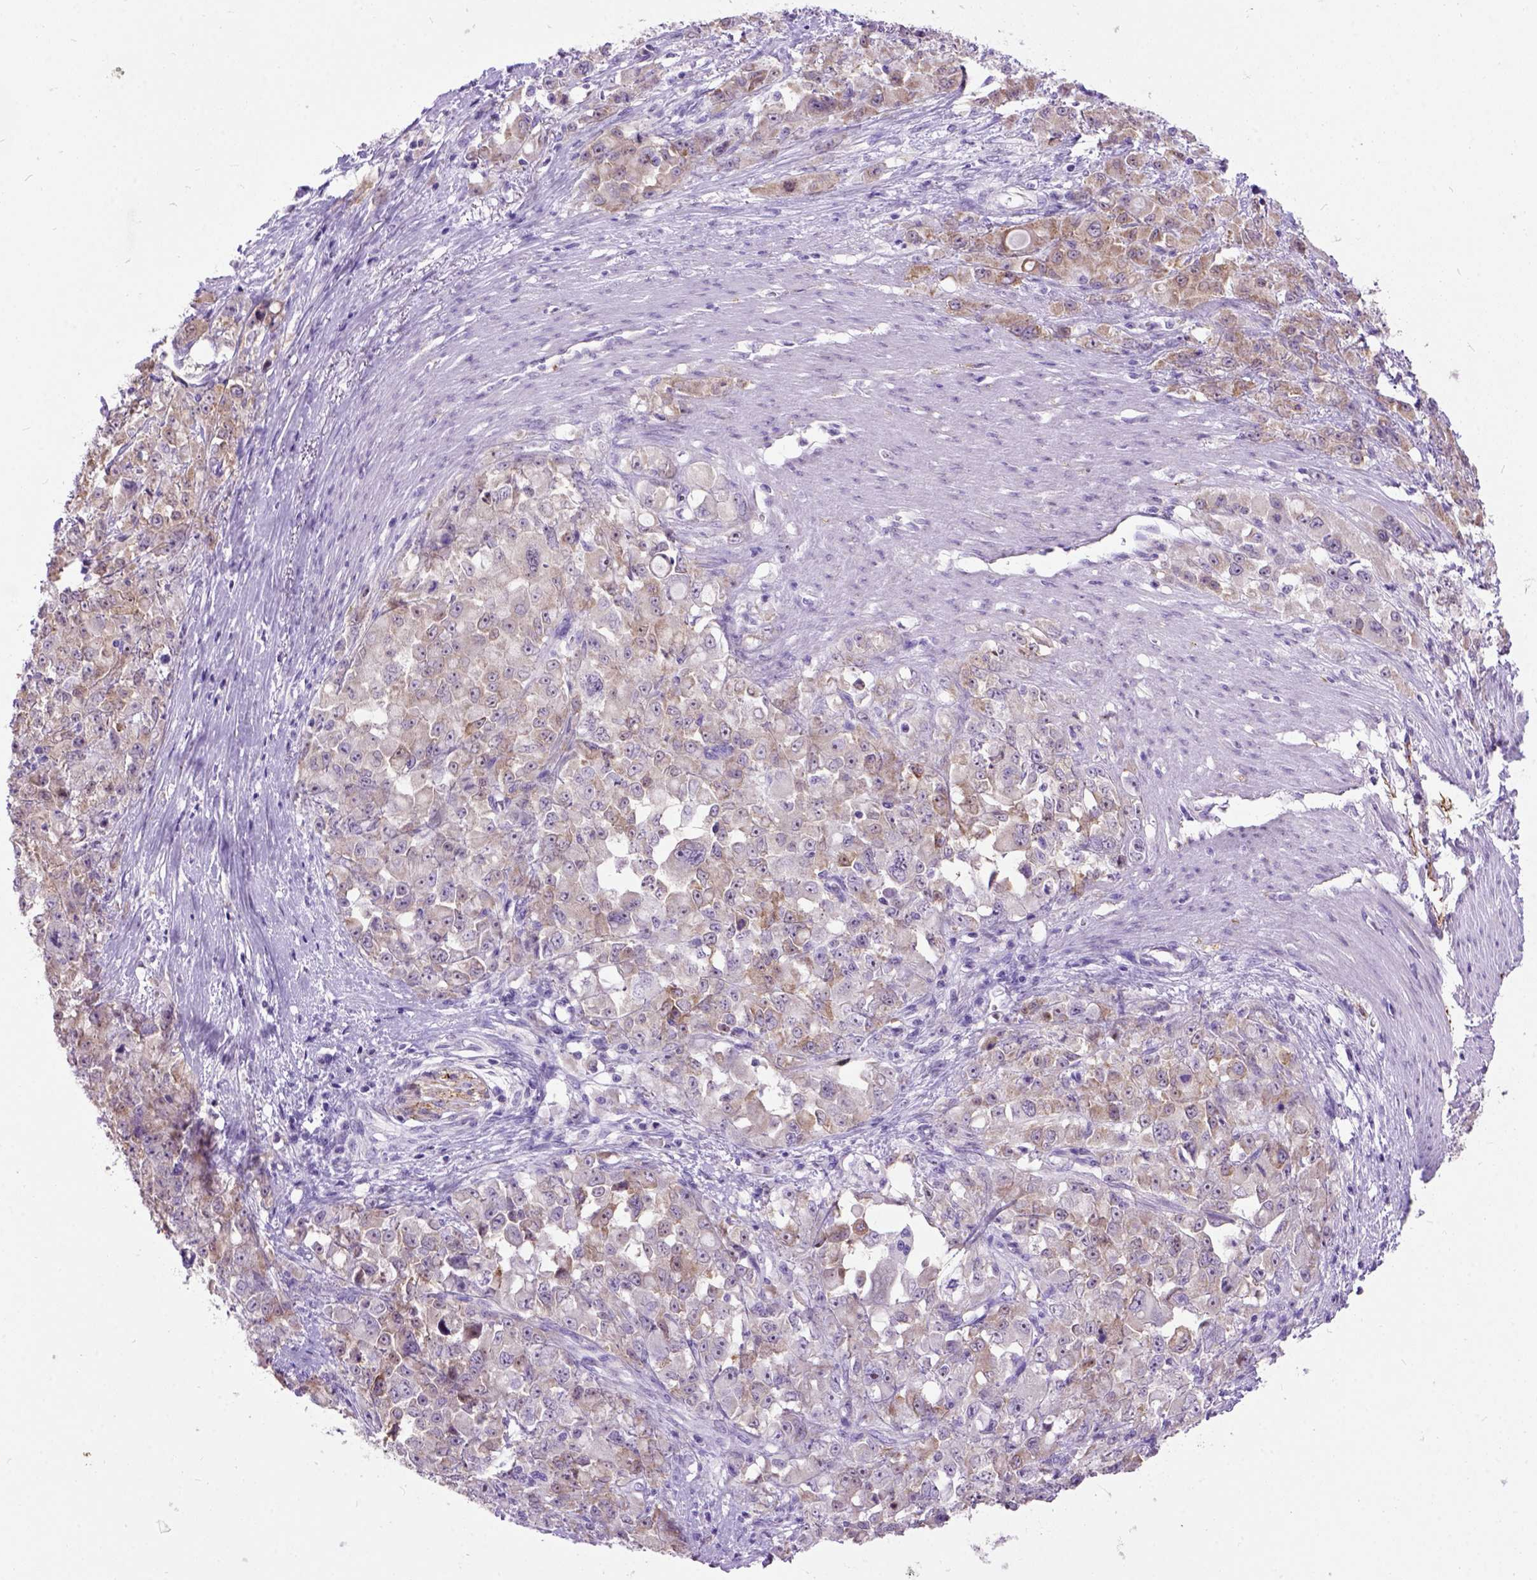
{"staining": {"intensity": "weak", "quantity": ">75%", "location": "cytoplasmic/membranous"}, "tissue": "stomach cancer", "cell_type": "Tumor cells", "image_type": "cancer", "snomed": [{"axis": "morphology", "description": "Adenocarcinoma, NOS"}, {"axis": "topography", "description": "Stomach"}], "caption": "A low amount of weak cytoplasmic/membranous staining is present in about >75% of tumor cells in adenocarcinoma (stomach) tissue.", "gene": "MAPT", "patient": {"sex": "female", "age": 76}}